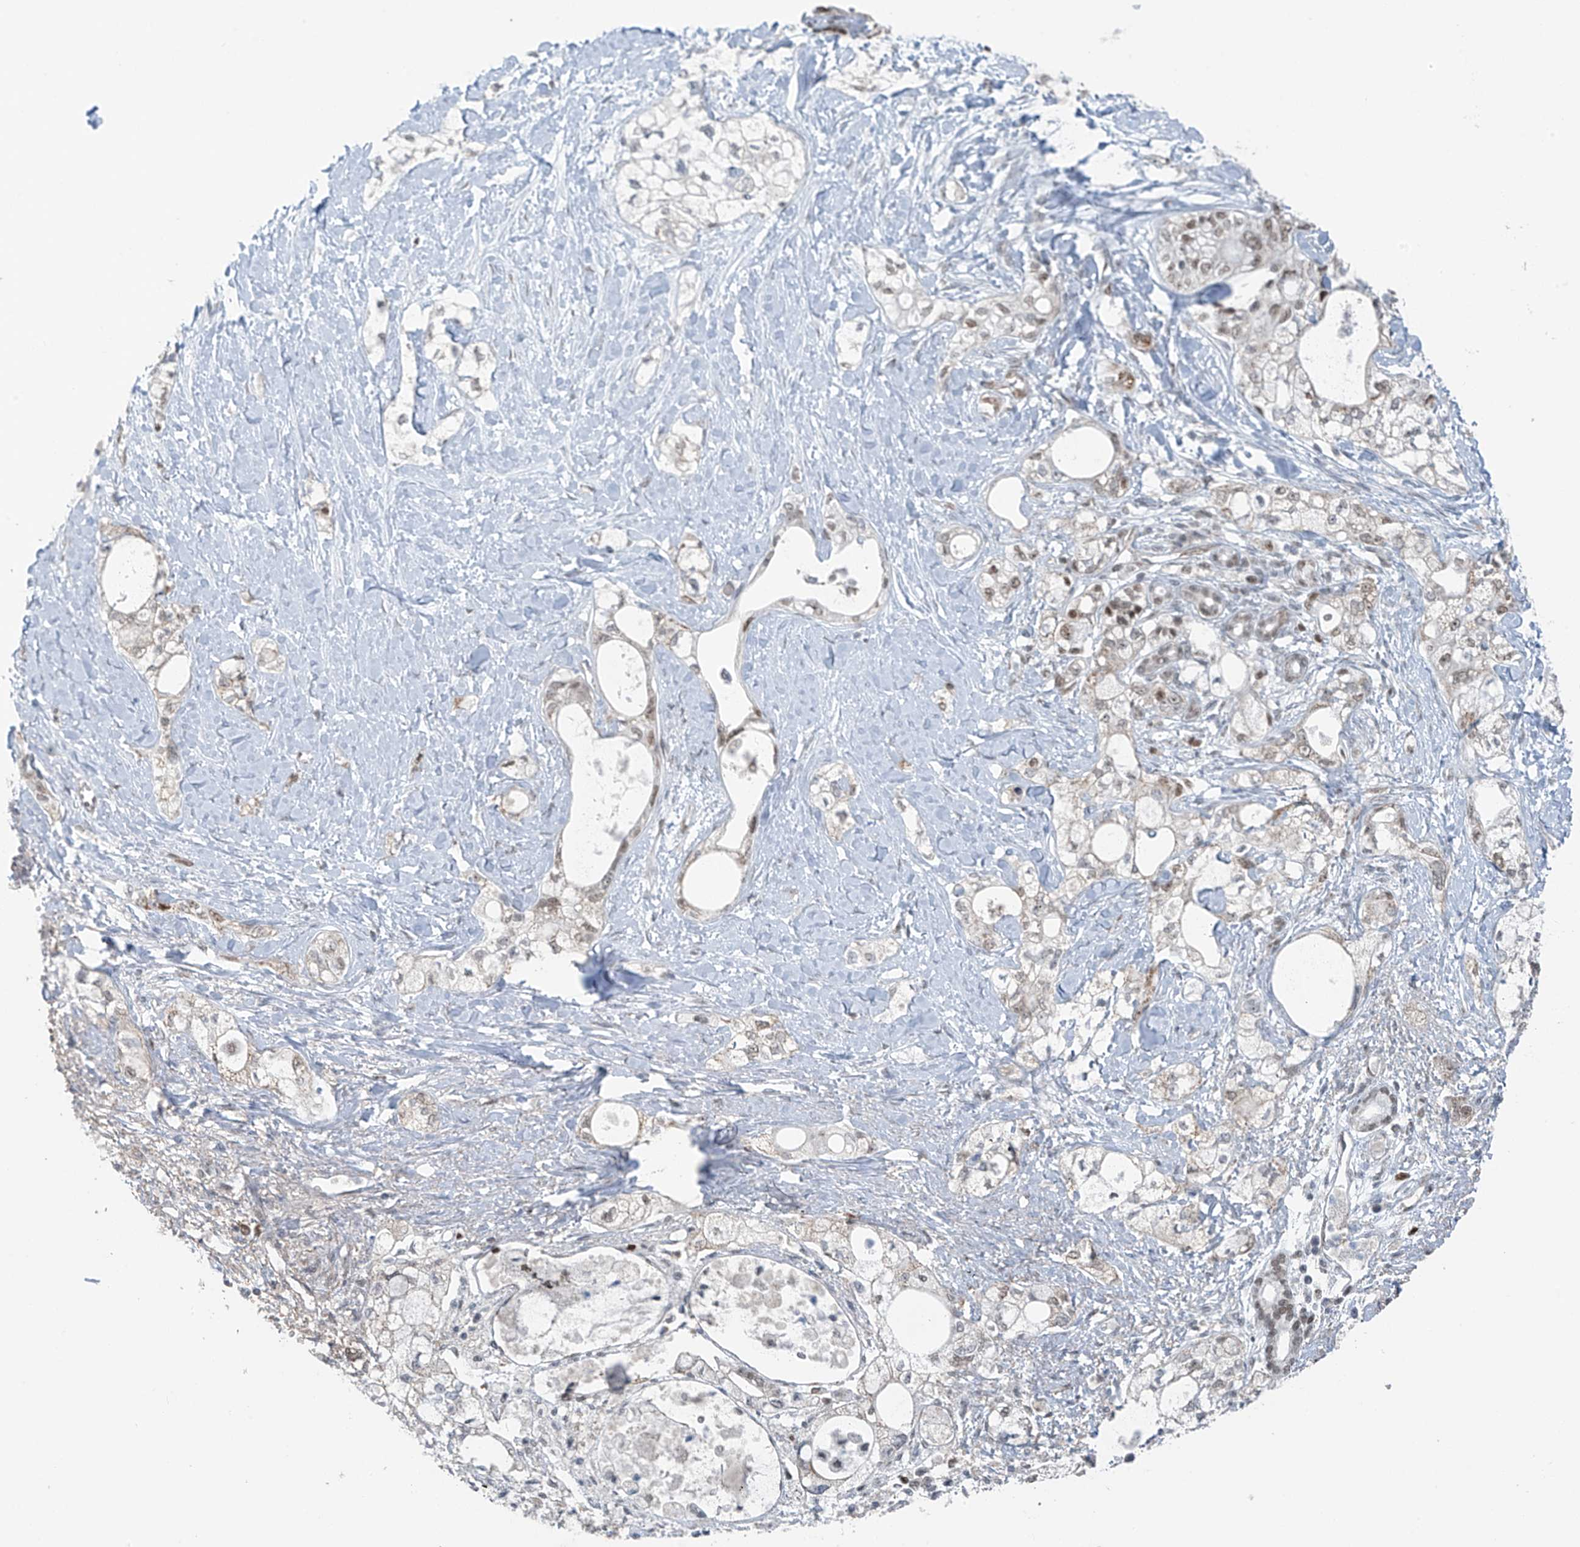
{"staining": {"intensity": "moderate", "quantity": "<25%", "location": "nuclear"}, "tissue": "pancreatic cancer", "cell_type": "Tumor cells", "image_type": "cancer", "snomed": [{"axis": "morphology", "description": "Adenocarcinoma, NOS"}, {"axis": "topography", "description": "Pancreas"}], "caption": "Pancreatic adenocarcinoma stained with a brown dye shows moderate nuclear positive expression in approximately <25% of tumor cells.", "gene": "WRNIP1", "patient": {"sex": "male", "age": 70}}